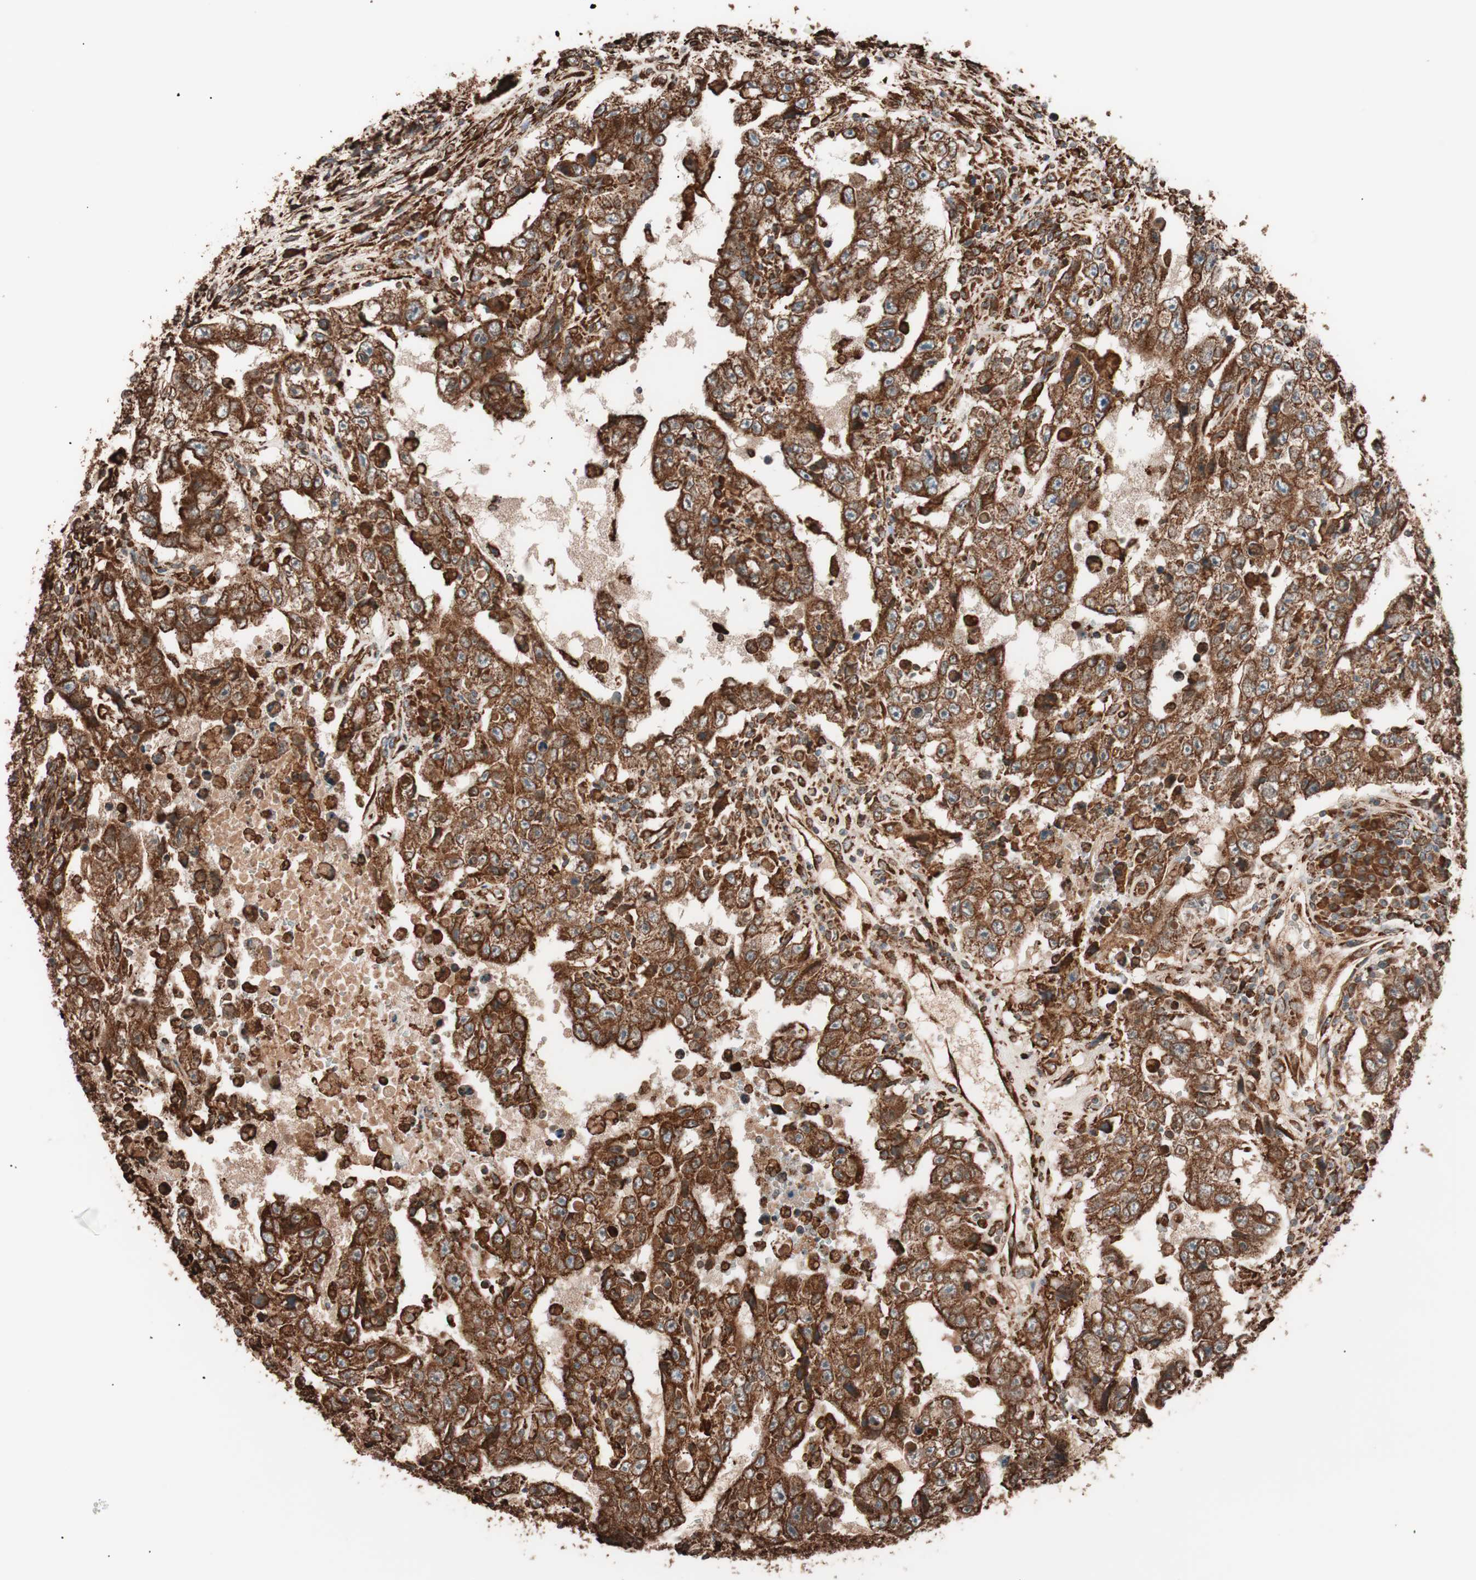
{"staining": {"intensity": "strong", "quantity": ">75%", "location": "cytoplasmic/membranous"}, "tissue": "testis cancer", "cell_type": "Tumor cells", "image_type": "cancer", "snomed": [{"axis": "morphology", "description": "Carcinoma, Embryonal, NOS"}, {"axis": "topography", "description": "Testis"}], "caption": "IHC image of embryonal carcinoma (testis) stained for a protein (brown), which reveals high levels of strong cytoplasmic/membranous positivity in approximately >75% of tumor cells.", "gene": "VEGFA", "patient": {"sex": "male", "age": 26}}